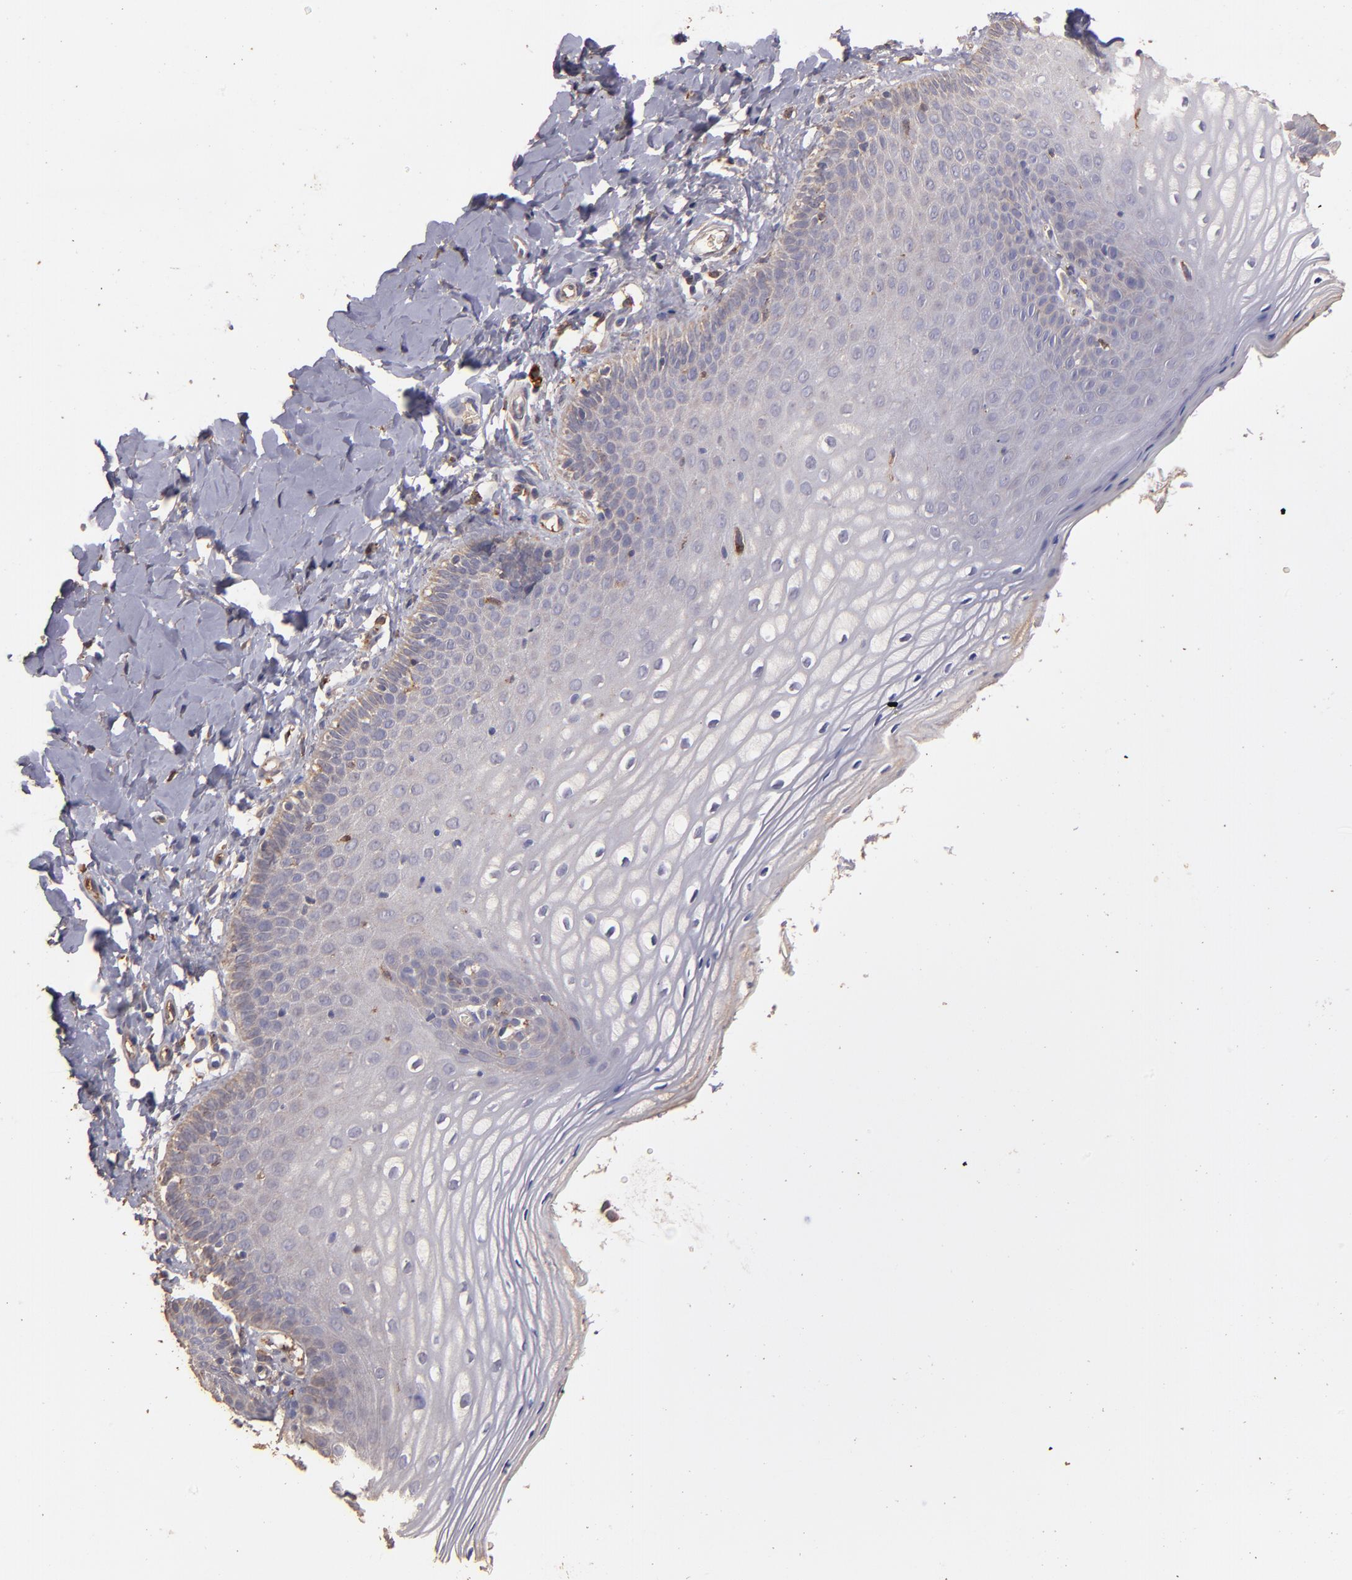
{"staining": {"intensity": "weak", "quantity": "<25%", "location": "cytoplasmic/membranous"}, "tissue": "vagina", "cell_type": "Squamous epithelial cells", "image_type": "normal", "snomed": [{"axis": "morphology", "description": "Normal tissue, NOS"}, {"axis": "topography", "description": "Vagina"}], "caption": "Squamous epithelial cells show no significant protein positivity in normal vagina. (DAB (3,3'-diaminobenzidine) immunohistochemistry (IHC) visualized using brightfield microscopy, high magnification).", "gene": "SRRD", "patient": {"sex": "female", "age": 55}}